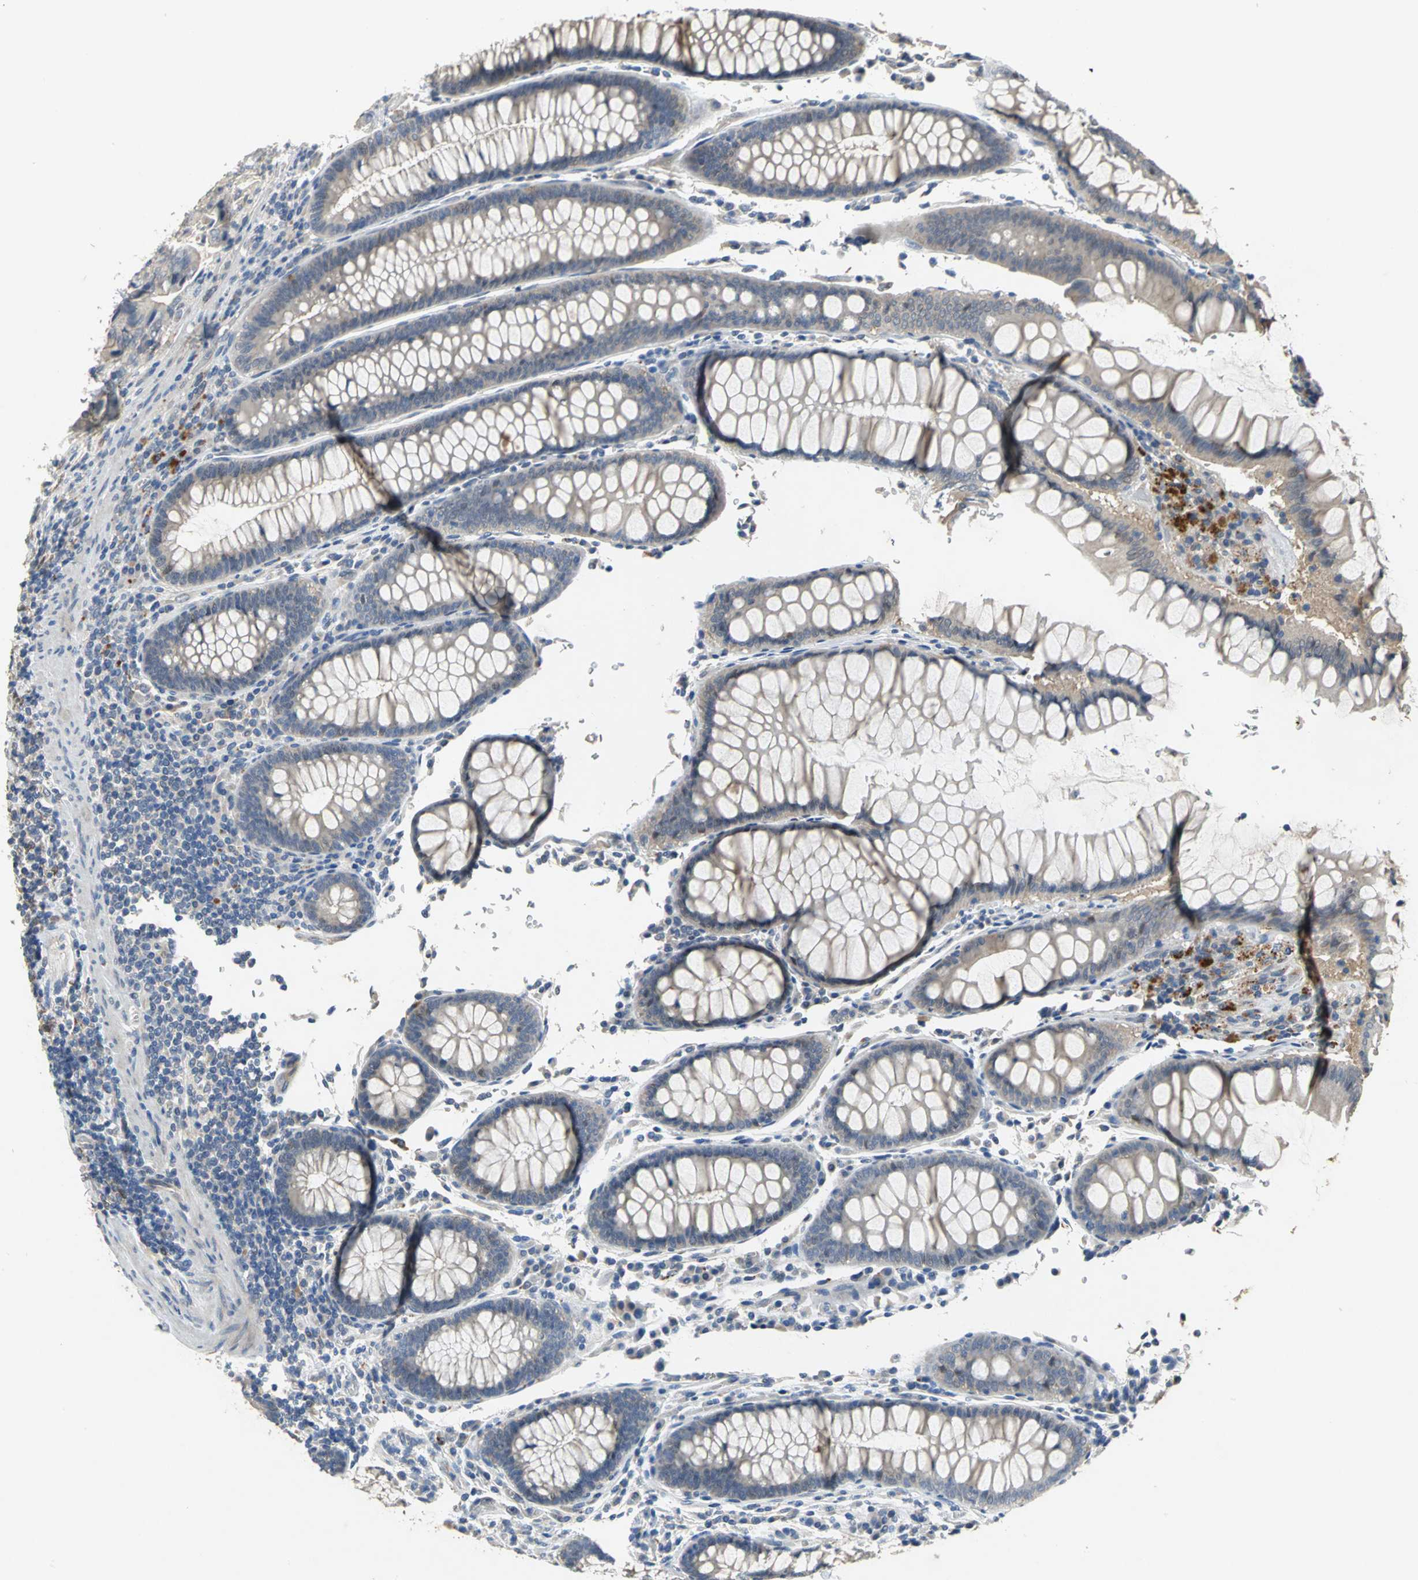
{"staining": {"intensity": "negative", "quantity": "none", "location": "none"}, "tissue": "colorectal cancer", "cell_type": "Tumor cells", "image_type": "cancer", "snomed": [{"axis": "morphology", "description": "Normal tissue, NOS"}, {"axis": "morphology", "description": "Adenocarcinoma, NOS"}, {"axis": "topography", "description": "Colon"}], "caption": "Human colorectal cancer stained for a protein using IHC displays no staining in tumor cells.", "gene": "IL17RB", "patient": {"sex": "male", "age": 82}}